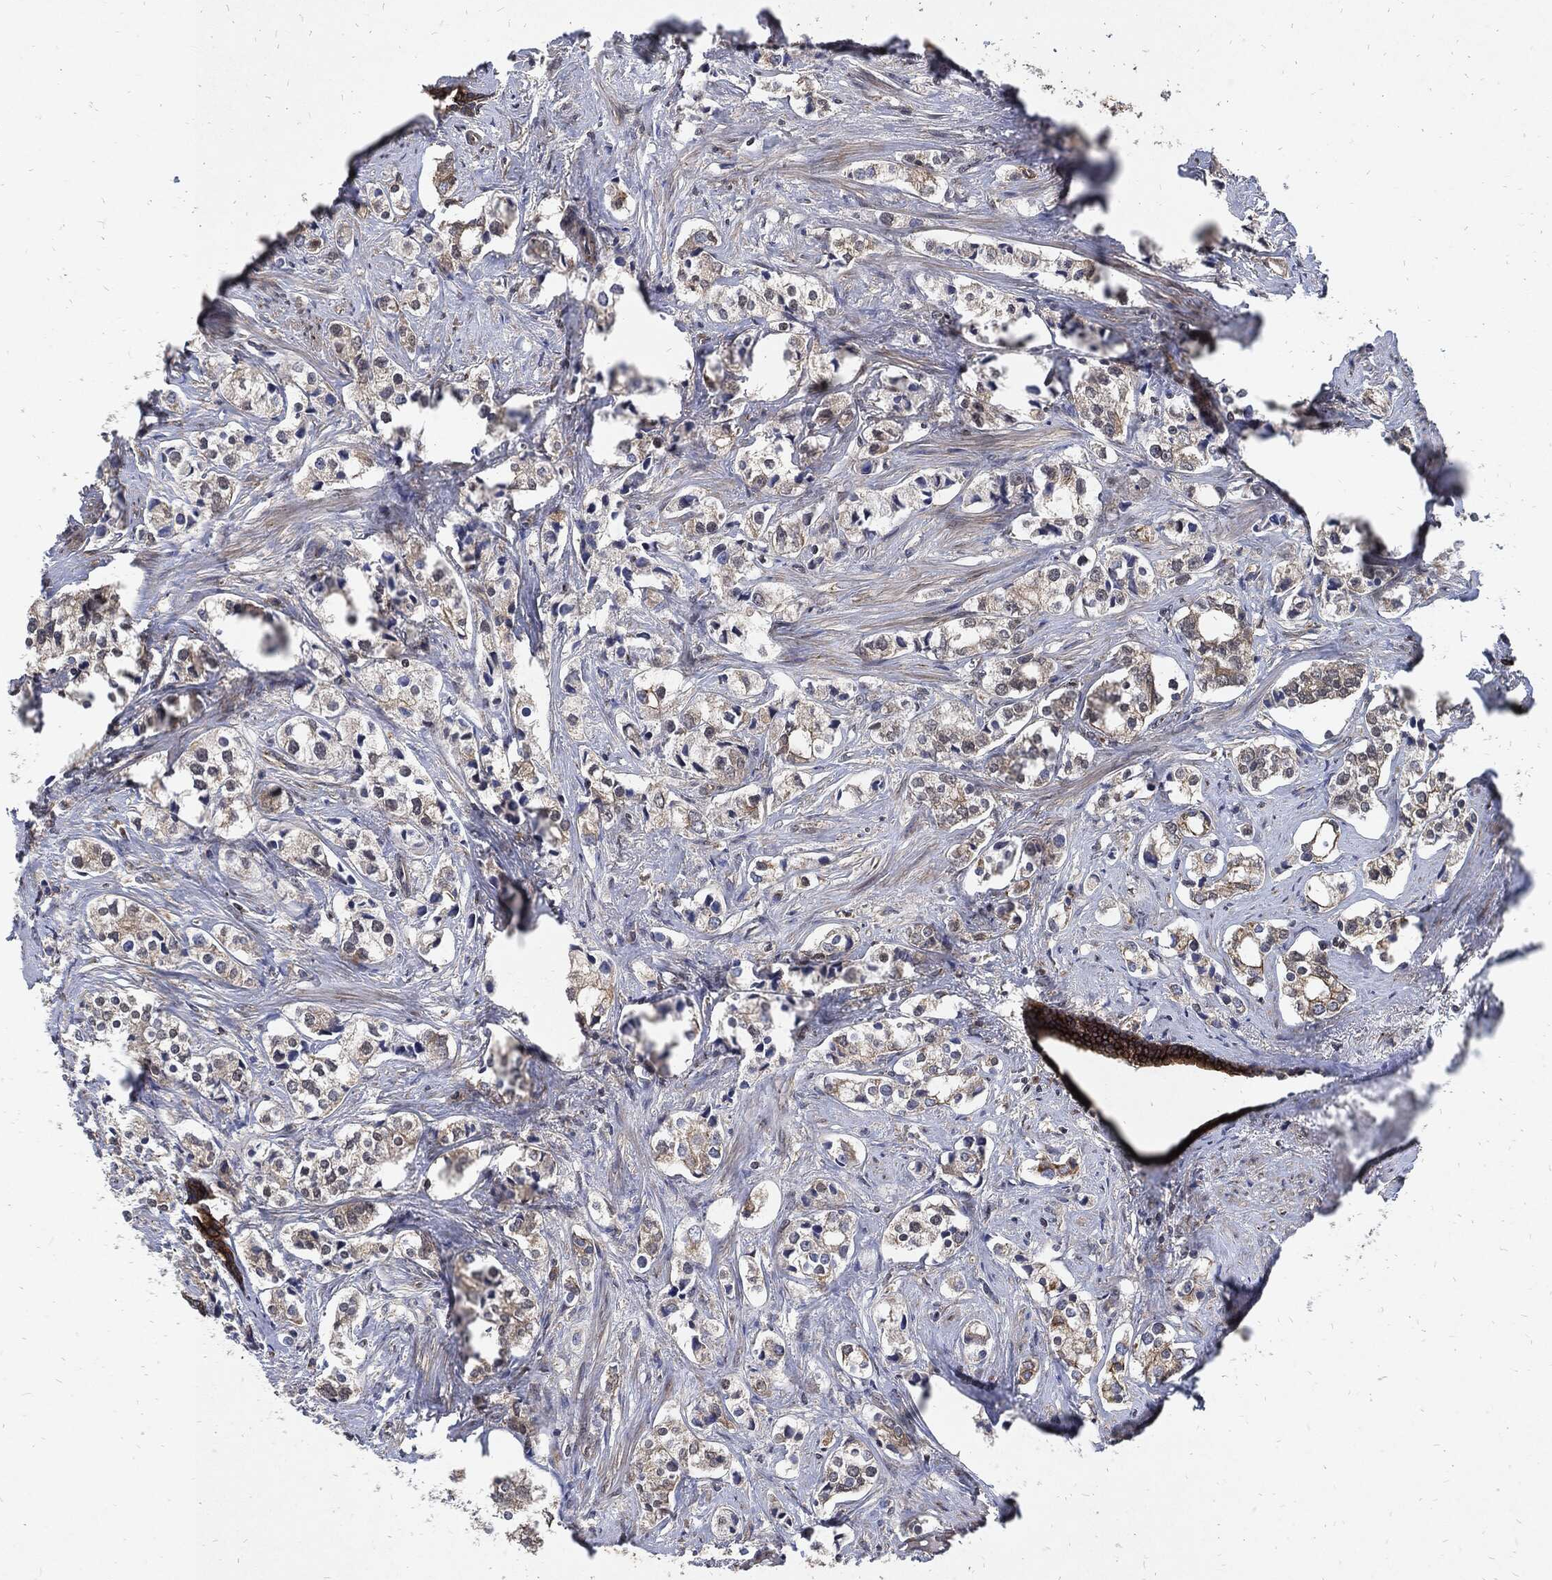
{"staining": {"intensity": "weak", "quantity": "<25%", "location": "cytoplasmic/membranous"}, "tissue": "prostate cancer", "cell_type": "Tumor cells", "image_type": "cancer", "snomed": [{"axis": "morphology", "description": "Adenocarcinoma, NOS"}, {"axis": "topography", "description": "Prostate and seminal vesicle, NOS"}], "caption": "This is an immunohistochemistry (IHC) micrograph of prostate adenocarcinoma. There is no expression in tumor cells.", "gene": "DCTN1", "patient": {"sex": "male", "age": 63}}